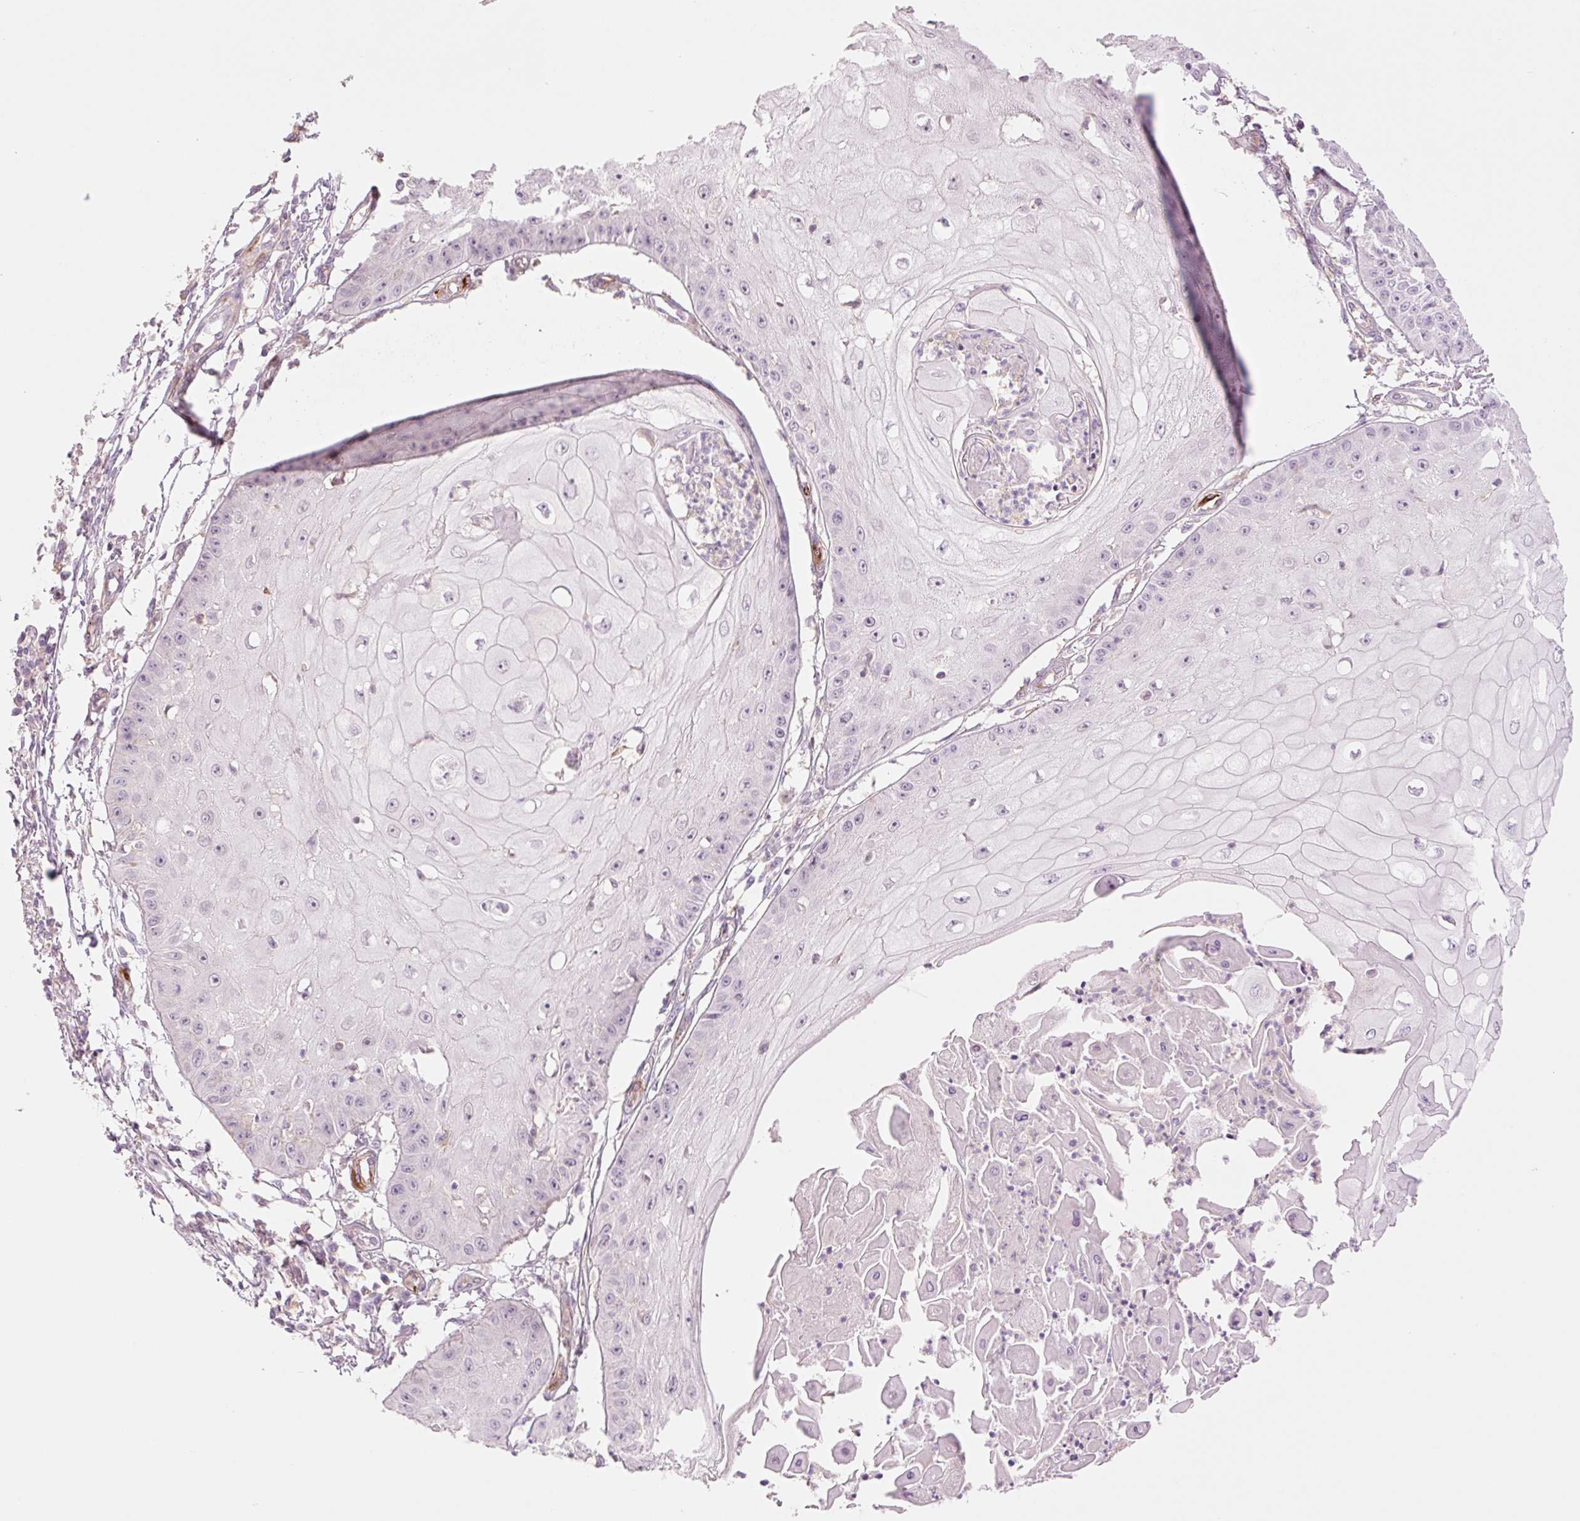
{"staining": {"intensity": "negative", "quantity": "none", "location": "none"}, "tissue": "skin cancer", "cell_type": "Tumor cells", "image_type": "cancer", "snomed": [{"axis": "morphology", "description": "Squamous cell carcinoma, NOS"}, {"axis": "topography", "description": "Skin"}], "caption": "Skin squamous cell carcinoma was stained to show a protein in brown. There is no significant staining in tumor cells. (DAB immunohistochemistry with hematoxylin counter stain).", "gene": "ZFYVE21", "patient": {"sex": "male", "age": 70}}